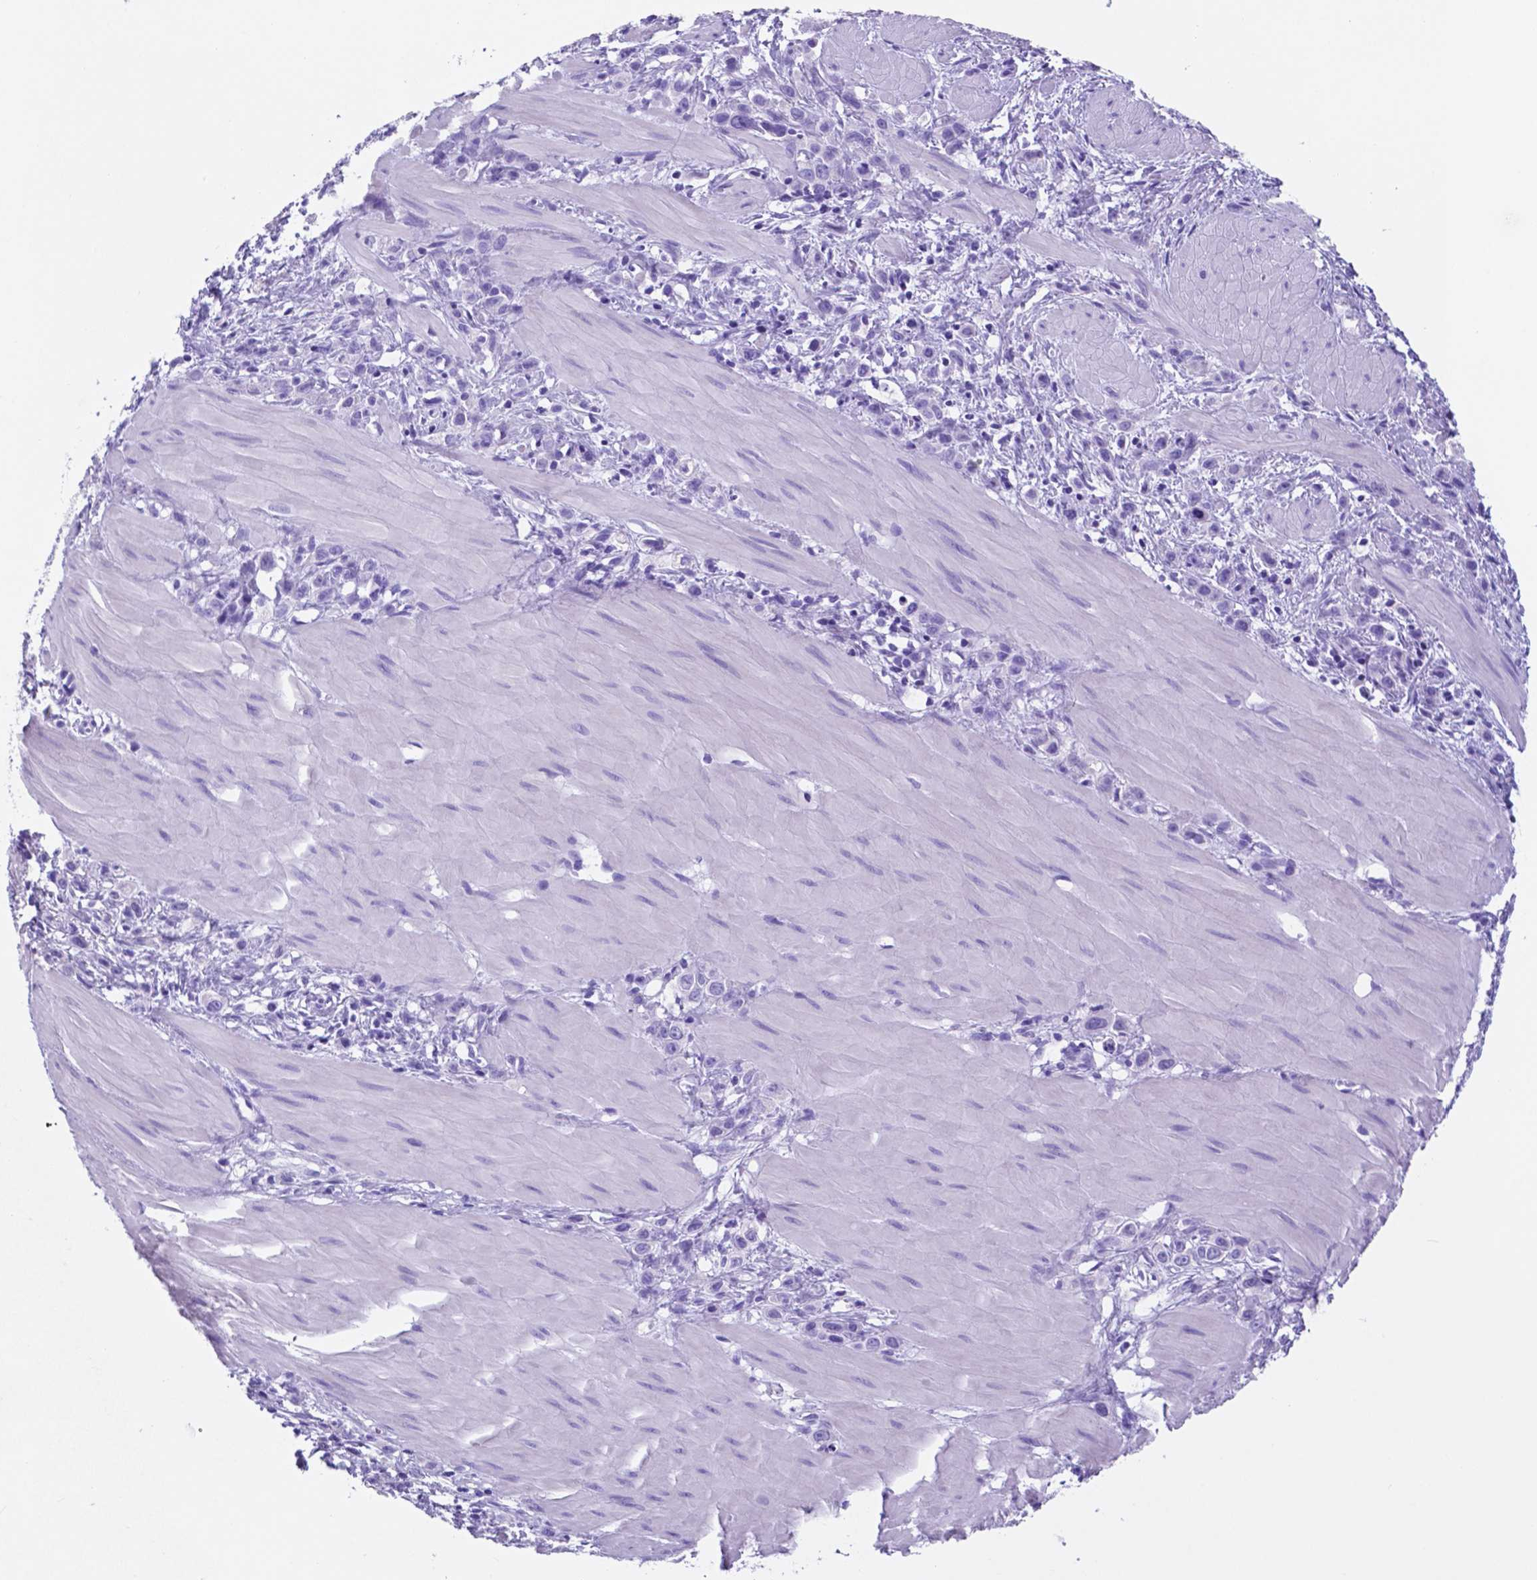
{"staining": {"intensity": "negative", "quantity": "none", "location": "none"}, "tissue": "stomach cancer", "cell_type": "Tumor cells", "image_type": "cancer", "snomed": [{"axis": "morphology", "description": "Adenocarcinoma, NOS"}, {"axis": "topography", "description": "Stomach"}], "caption": "Tumor cells are negative for protein expression in human adenocarcinoma (stomach).", "gene": "DNAAF8", "patient": {"sex": "male", "age": 47}}